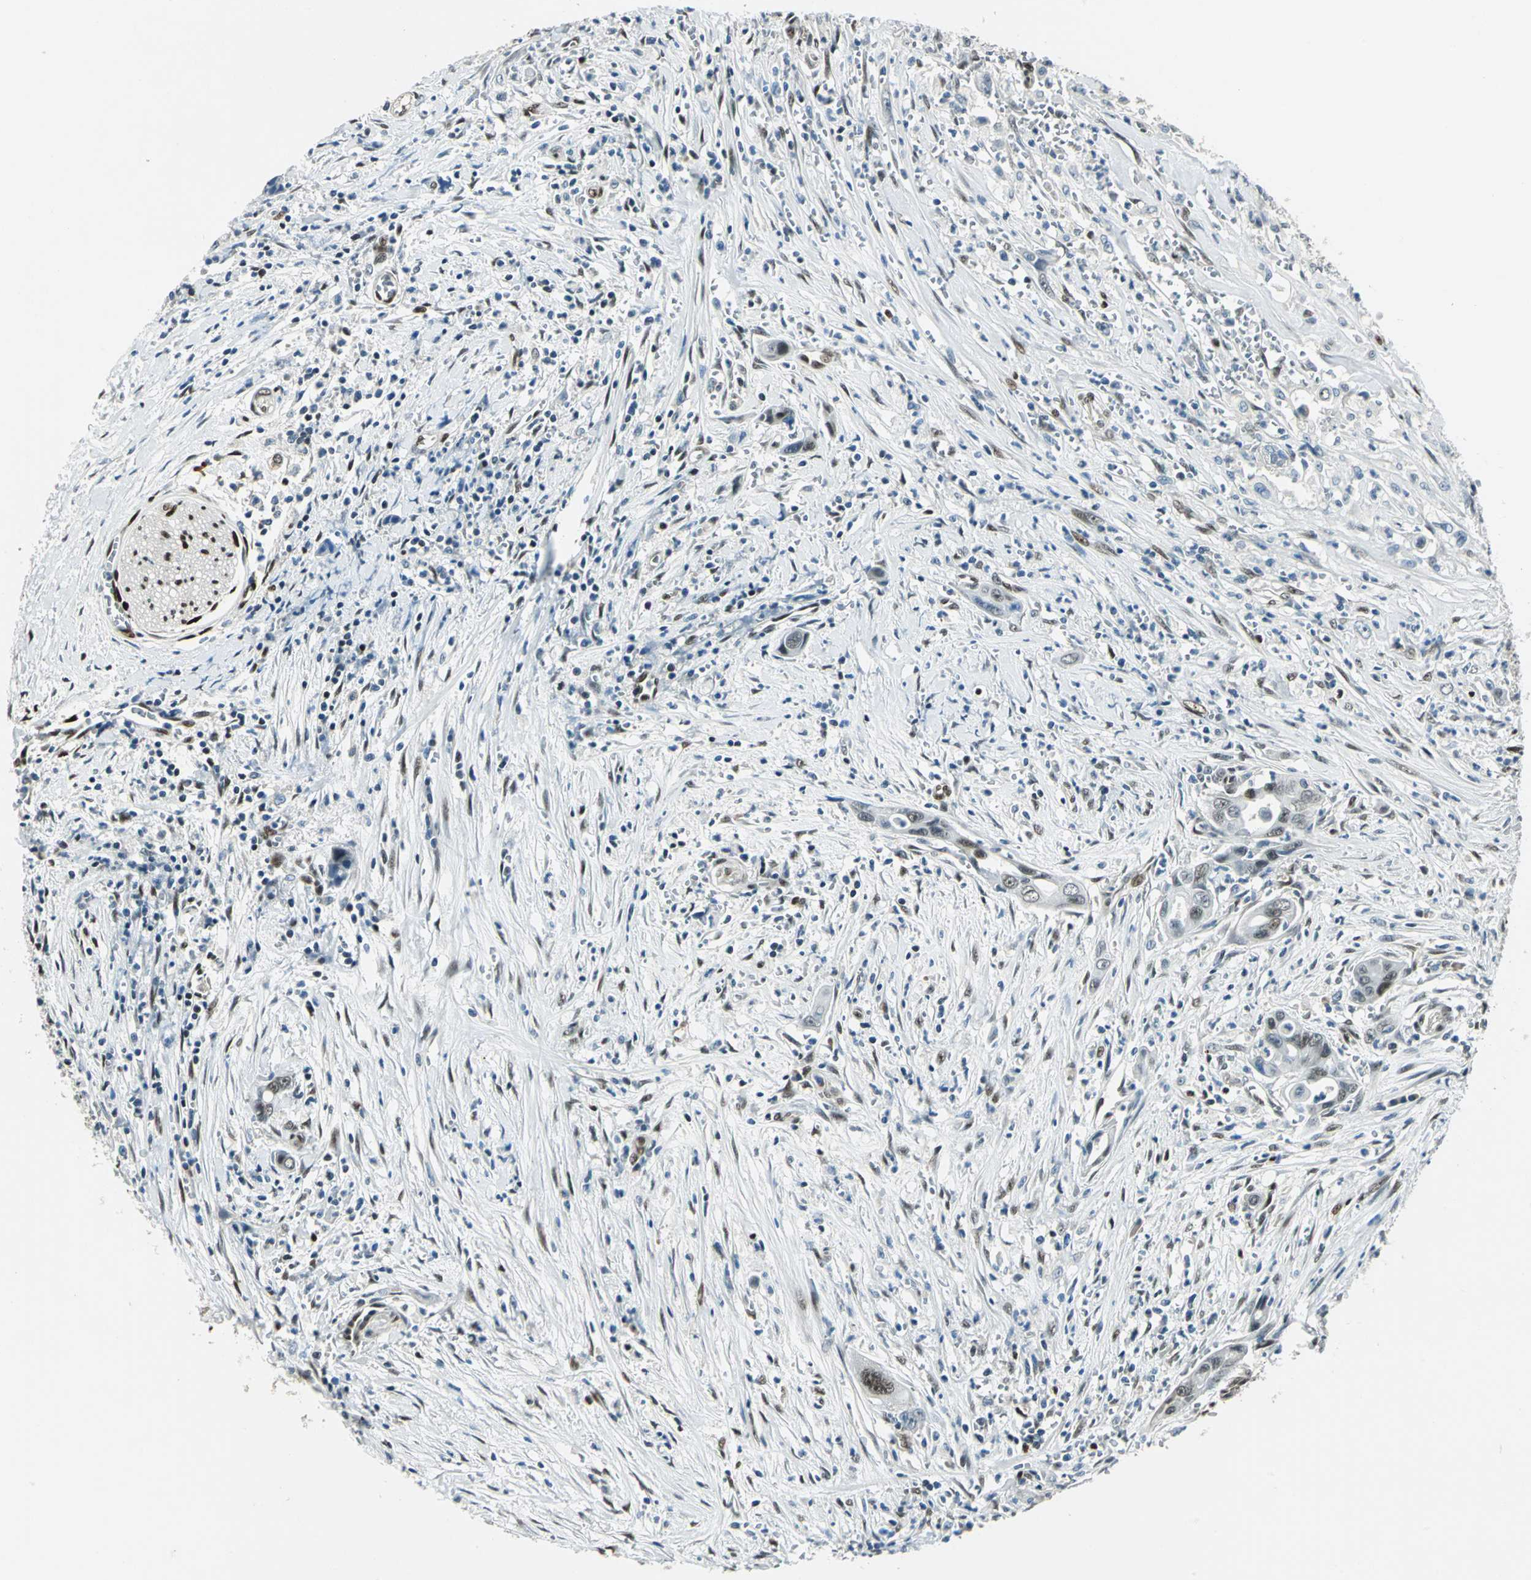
{"staining": {"intensity": "strong", "quantity": ">75%", "location": "nuclear"}, "tissue": "pancreatic cancer", "cell_type": "Tumor cells", "image_type": "cancer", "snomed": [{"axis": "morphology", "description": "Adenocarcinoma, NOS"}, {"axis": "topography", "description": "Pancreas"}], "caption": "The image exhibits staining of adenocarcinoma (pancreatic), revealing strong nuclear protein expression (brown color) within tumor cells.", "gene": "NFIA", "patient": {"sex": "male", "age": 59}}